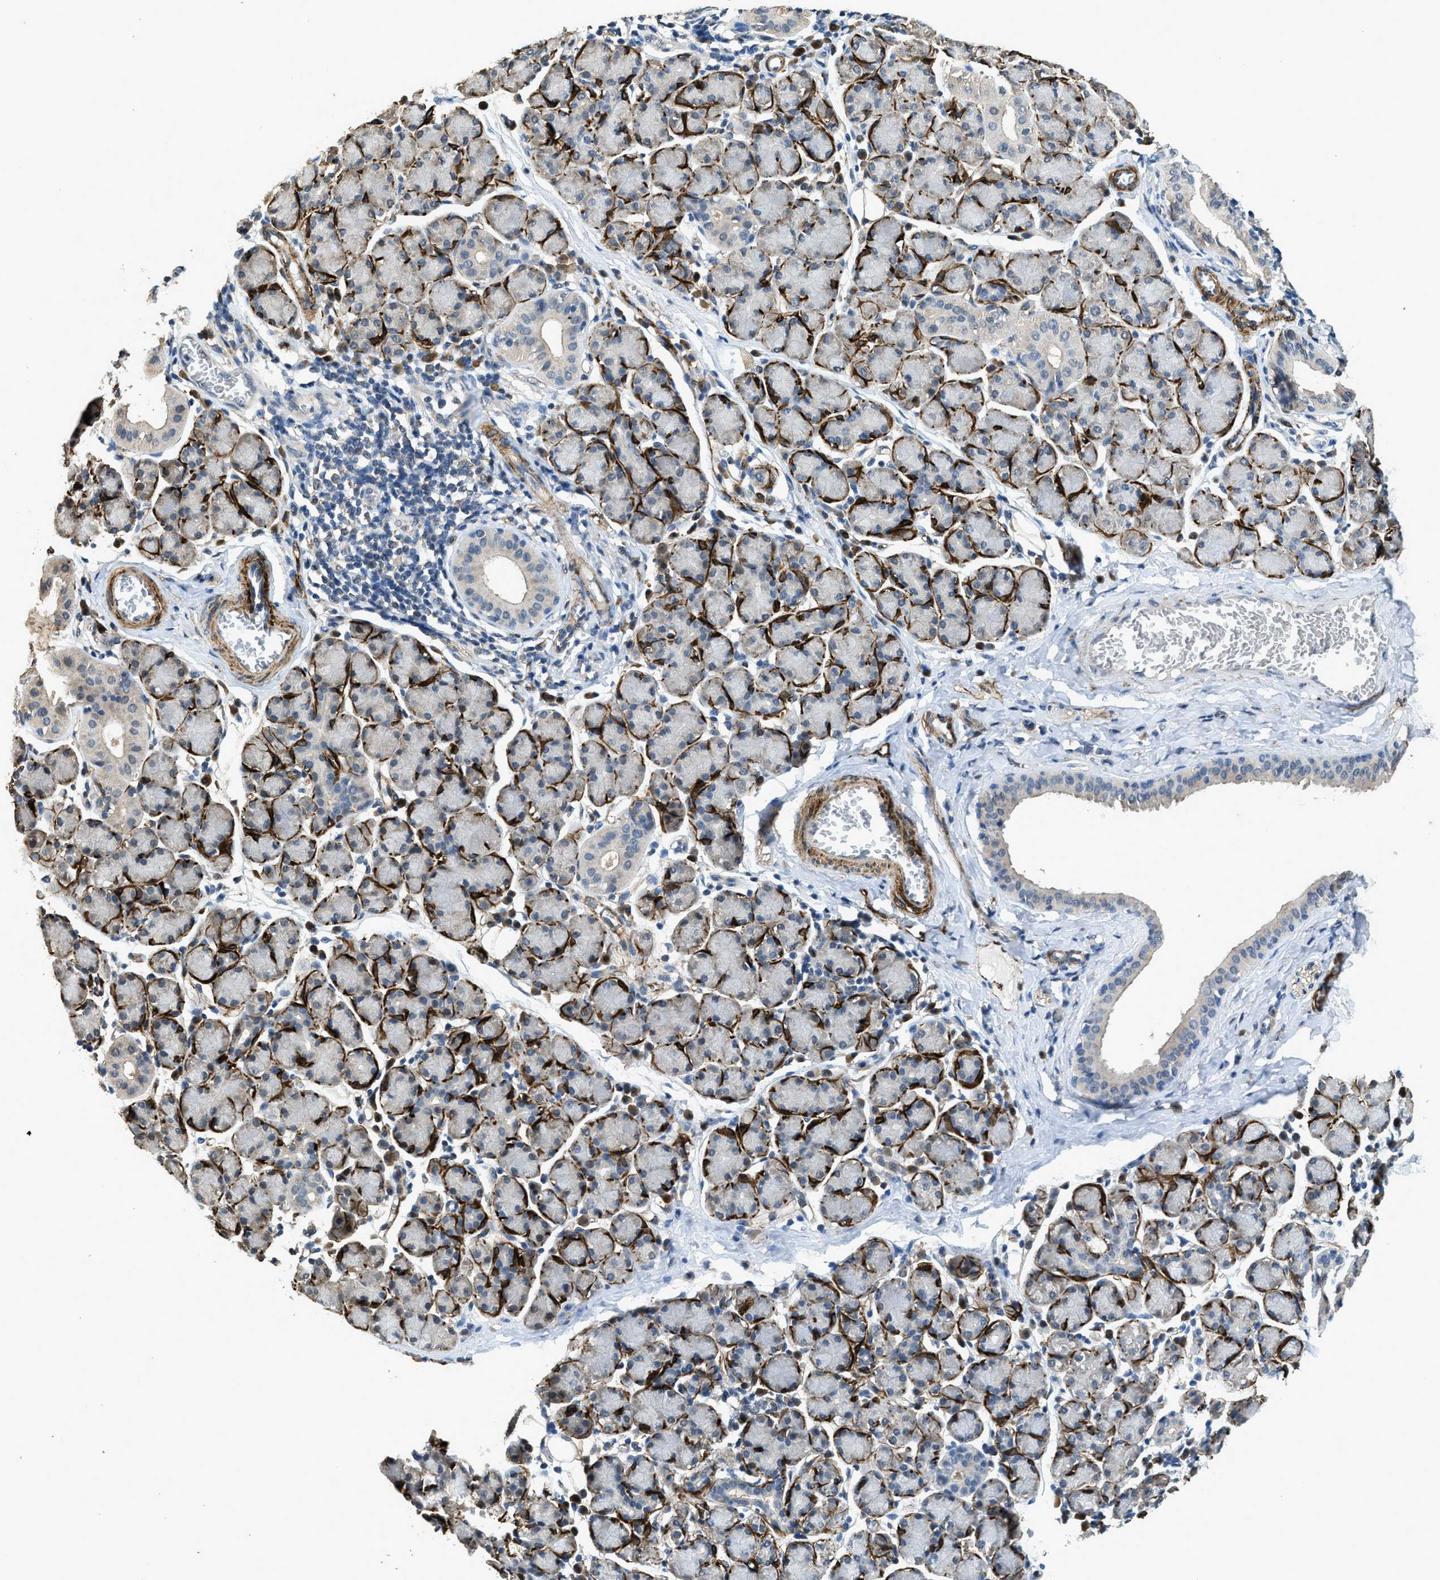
{"staining": {"intensity": "negative", "quantity": "none", "location": "none"}, "tissue": "salivary gland", "cell_type": "Glandular cells", "image_type": "normal", "snomed": [{"axis": "morphology", "description": "Normal tissue, NOS"}, {"axis": "morphology", "description": "Inflammation, NOS"}, {"axis": "topography", "description": "Lymph node"}, {"axis": "topography", "description": "Salivary gland"}], "caption": "Glandular cells show no significant protein expression in normal salivary gland. (DAB (3,3'-diaminobenzidine) immunohistochemistry, high magnification).", "gene": "SYNM", "patient": {"sex": "male", "age": 3}}